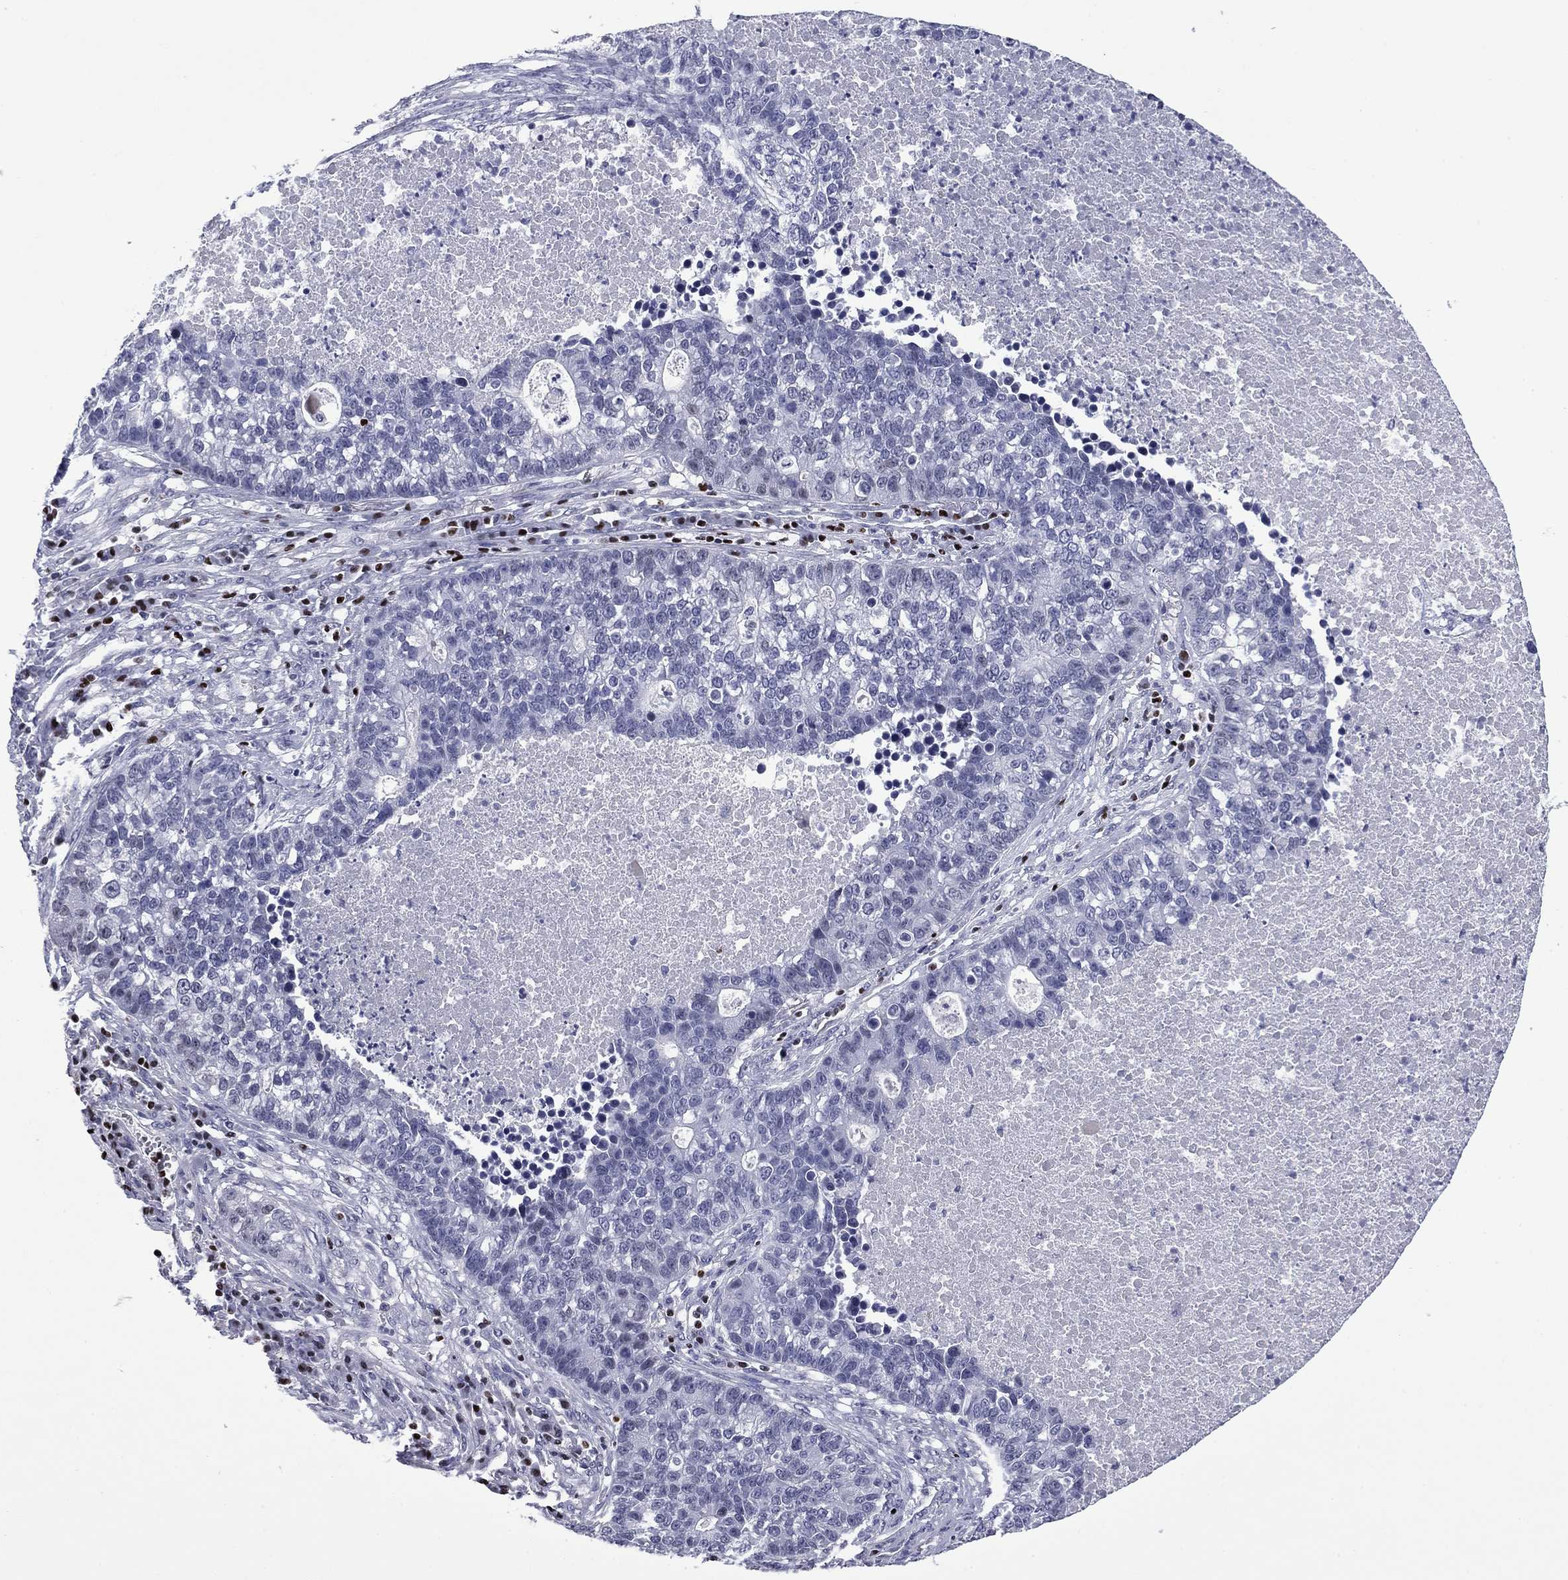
{"staining": {"intensity": "negative", "quantity": "none", "location": "none"}, "tissue": "lung cancer", "cell_type": "Tumor cells", "image_type": "cancer", "snomed": [{"axis": "morphology", "description": "Adenocarcinoma, NOS"}, {"axis": "topography", "description": "Lung"}], "caption": "Tumor cells show no significant expression in lung cancer (adenocarcinoma).", "gene": "IKZF3", "patient": {"sex": "male", "age": 57}}